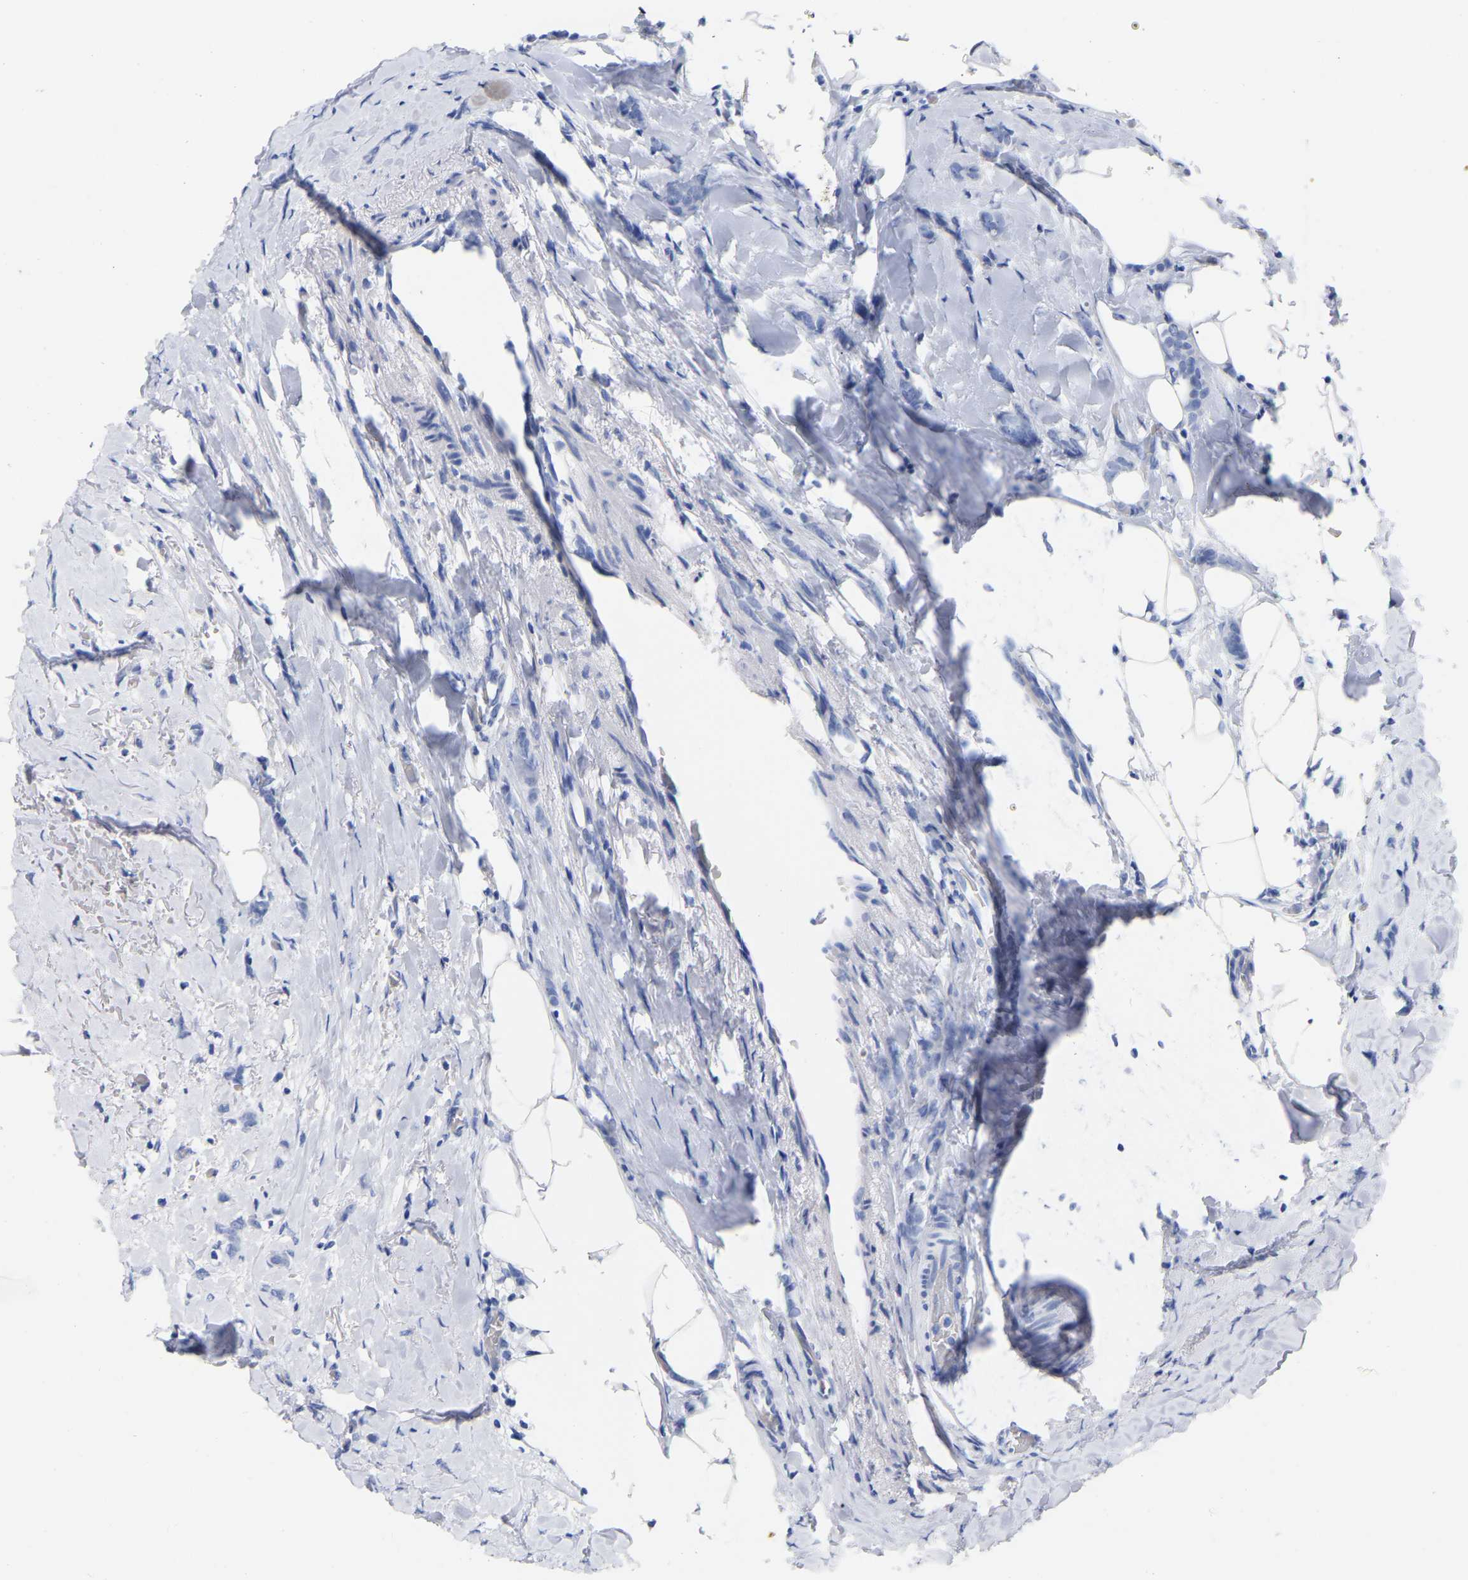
{"staining": {"intensity": "negative", "quantity": "none", "location": "none"}, "tissue": "breast cancer", "cell_type": "Tumor cells", "image_type": "cancer", "snomed": [{"axis": "morphology", "description": "Lobular carcinoma, in situ"}, {"axis": "morphology", "description": "Lobular carcinoma"}, {"axis": "topography", "description": "Breast"}], "caption": "Tumor cells are negative for brown protein staining in lobular carcinoma in situ (breast). (Immunohistochemistry, brightfield microscopy, high magnification).", "gene": "HAPLN1", "patient": {"sex": "female", "age": 41}}